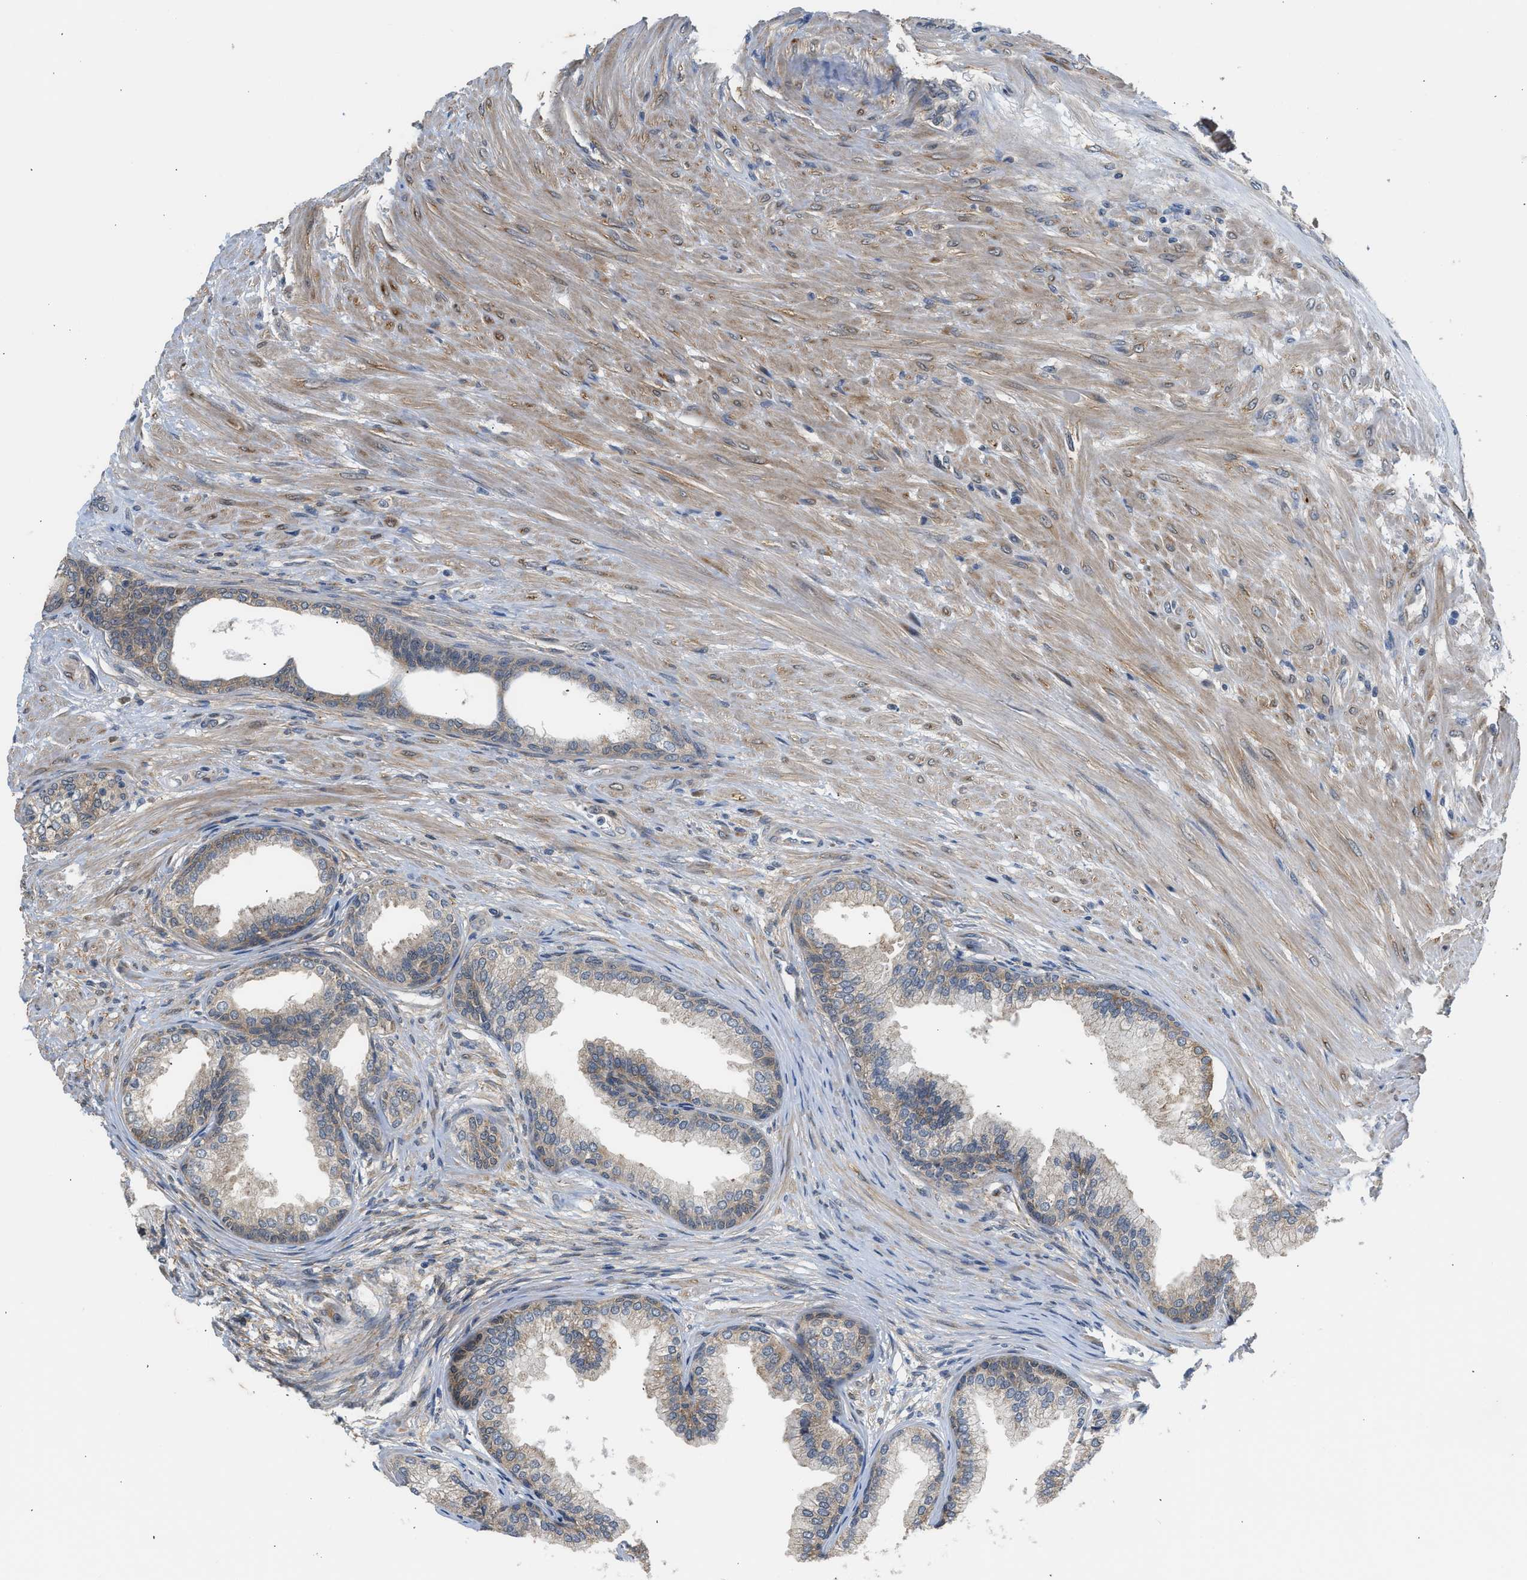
{"staining": {"intensity": "moderate", "quantity": "25%-75%", "location": "cytoplasmic/membranous"}, "tissue": "prostate", "cell_type": "Glandular cells", "image_type": "normal", "snomed": [{"axis": "morphology", "description": "Normal tissue, NOS"}, {"axis": "topography", "description": "Prostate"}], "caption": "High-magnification brightfield microscopy of benign prostate stained with DAB (brown) and counterstained with hematoxylin (blue). glandular cells exhibit moderate cytoplasmic/membranous expression is appreciated in approximately25%-75% of cells.", "gene": "POLG2", "patient": {"sex": "male", "age": 76}}